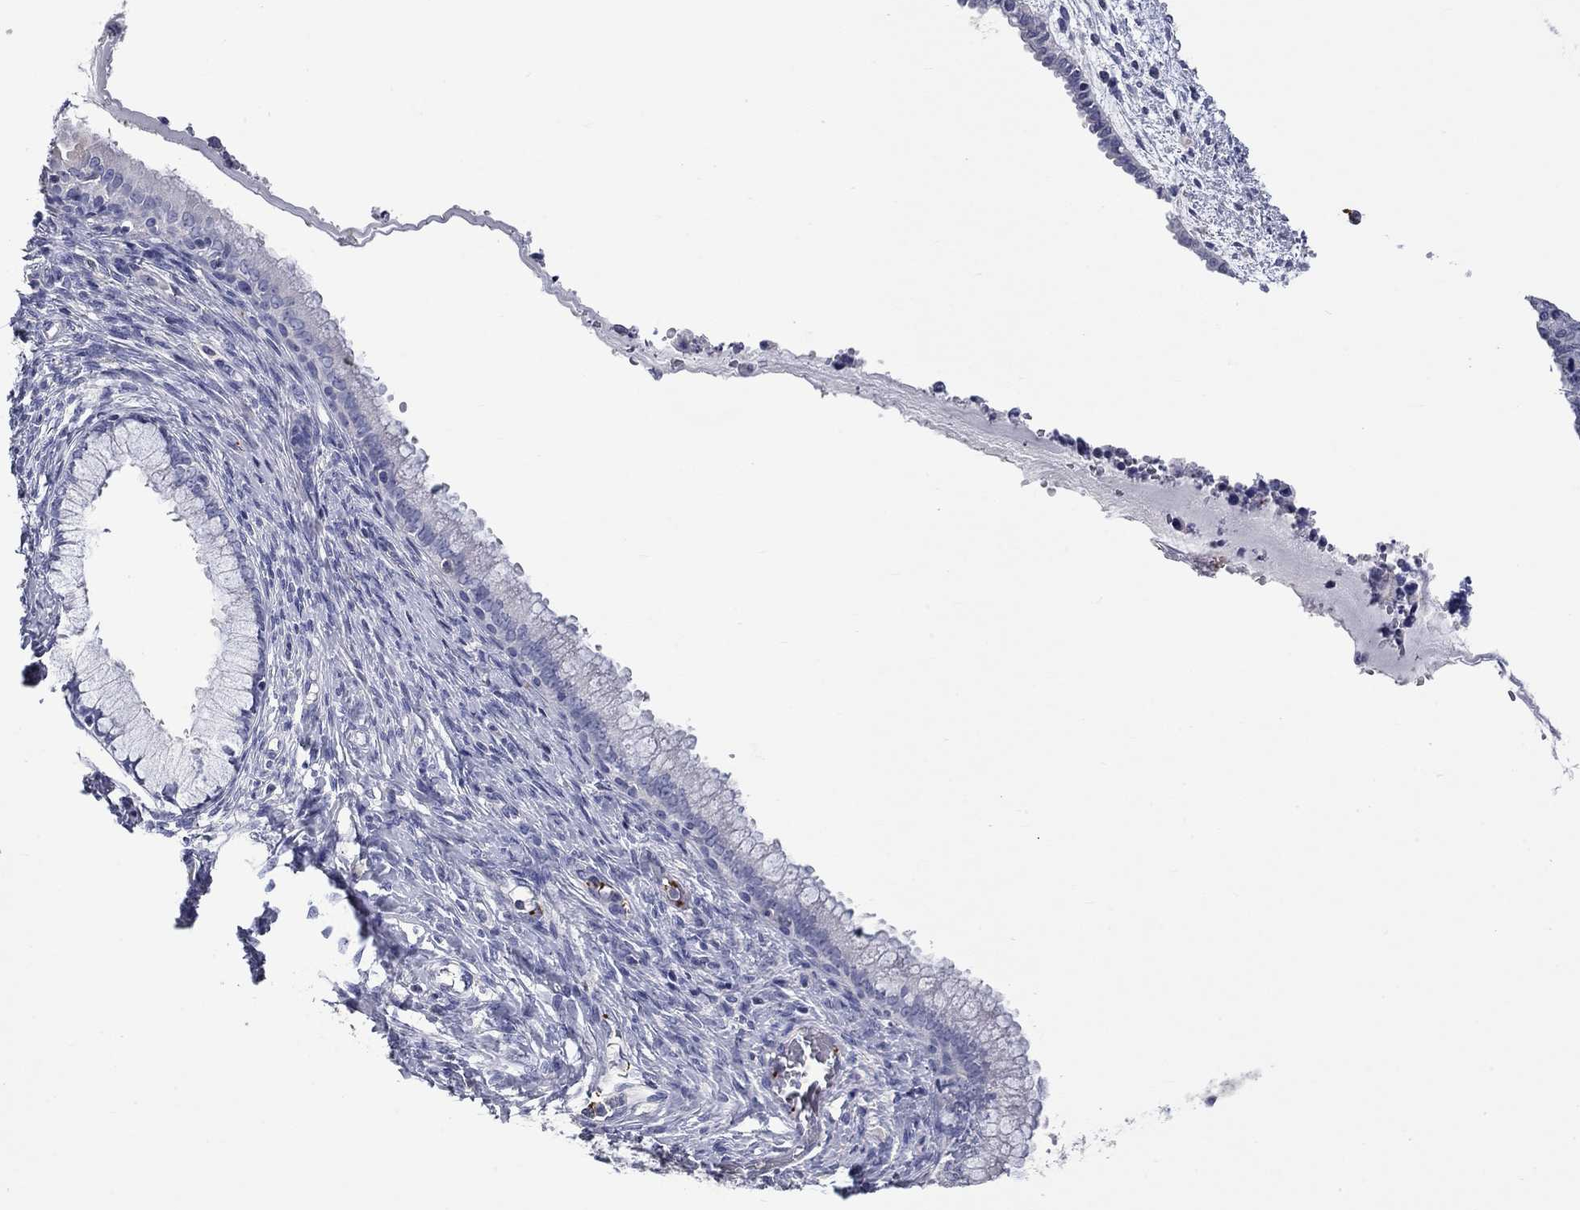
{"staining": {"intensity": "negative", "quantity": "none", "location": "none"}, "tissue": "cervical cancer", "cell_type": "Tumor cells", "image_type": "cancer", "snomed": [{"axis": "morphology", "description": "Squamous cell carcinoma, NOS"}, {"axis": "topography", "description": "Cervix"}], "caption": "DAB immunohistochemical staining of human squamous cell carcinoma (cervical) shows no significant positivity in tumor cells.", "gene": "PLEK", "patient": {"sex": "female", "age": 63}}